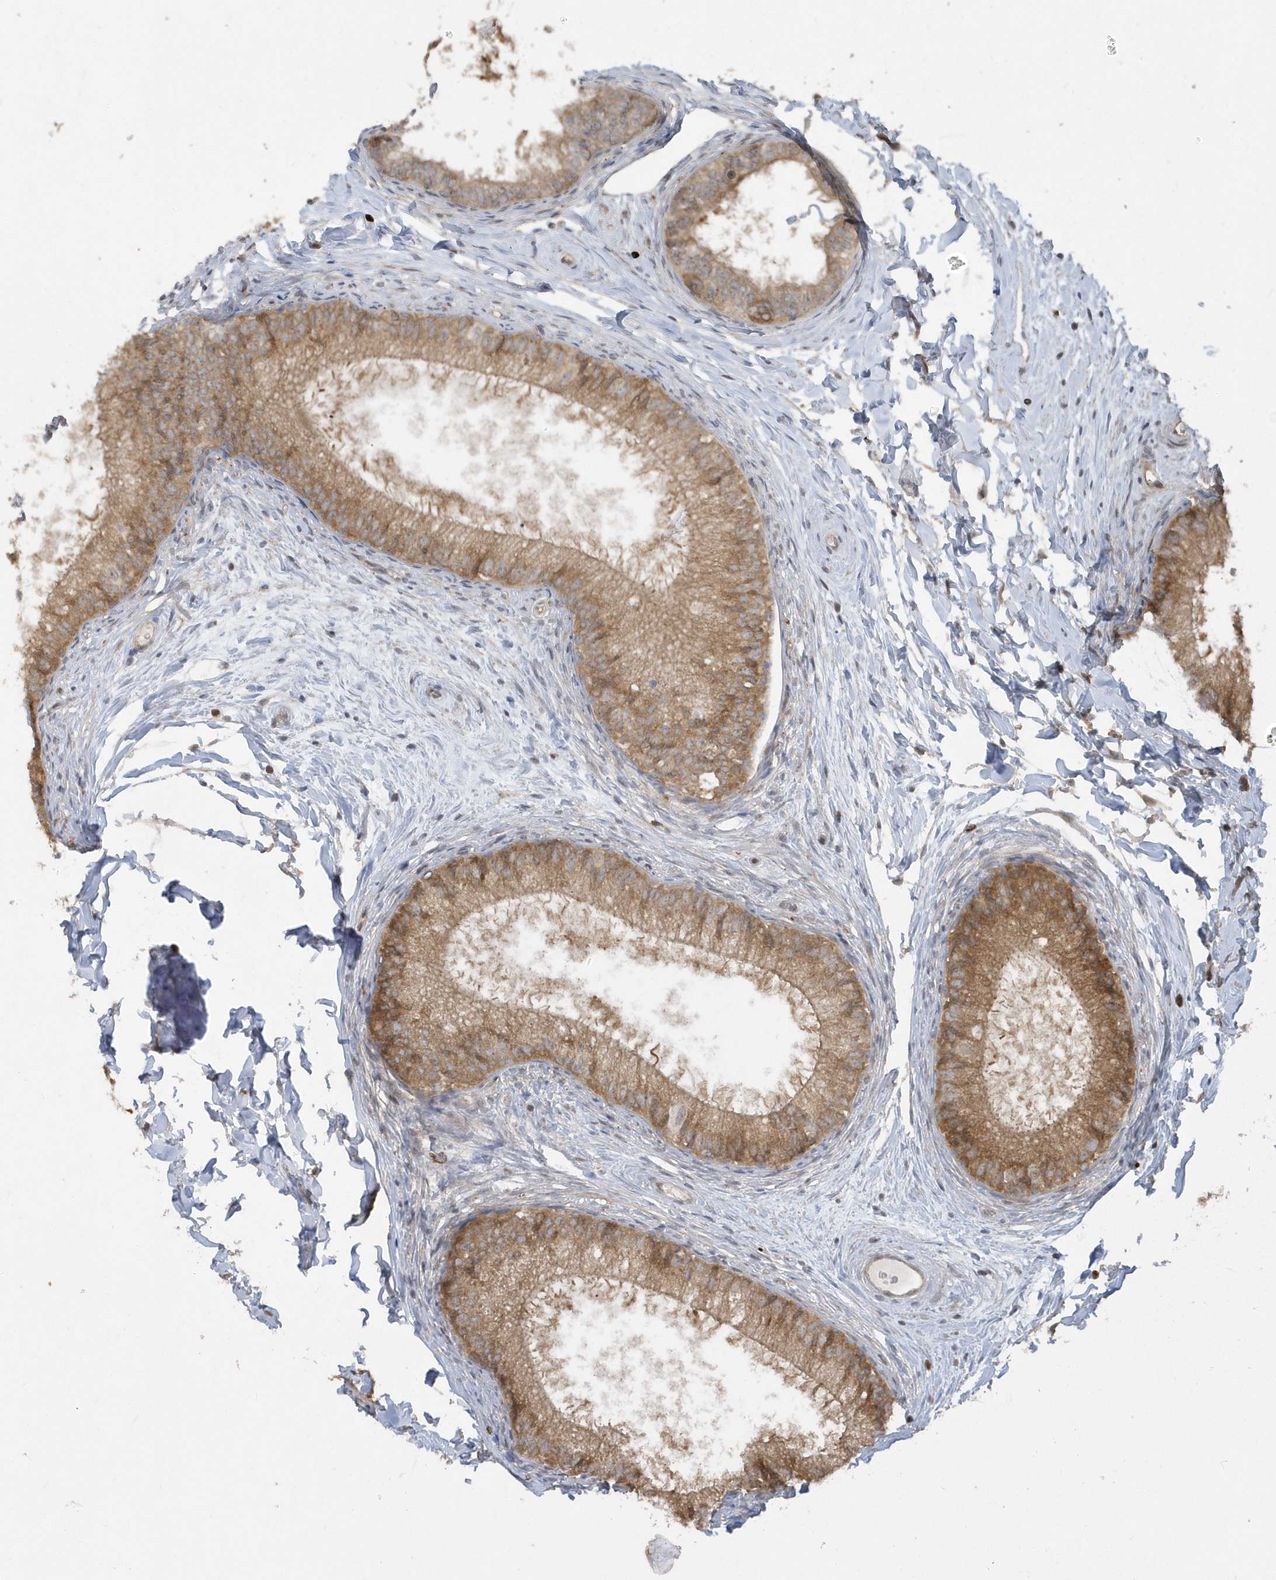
{"staining": {"intensity": "moderate", "quantity": ">75%", "location": "cytoplasmic/membranous"}, "tissue": "epididymis", "cell_type": "Glandular cells", "image_type": "normal", "snomed": [{"axis": "morphology", "description": "Normal tissue, NOS"}, {"axis": "topography", "description": "Epididymis"}], "caption": "DAB (3,3'-diaminobenzidine) immunohistochemical staining of benign human epididymis displays moderate cytoplasmic/membranous protein expression in about >75% of glandular cells.", "gene": "HERPUD1", "patient": {"sex": "male", "age": 34}}